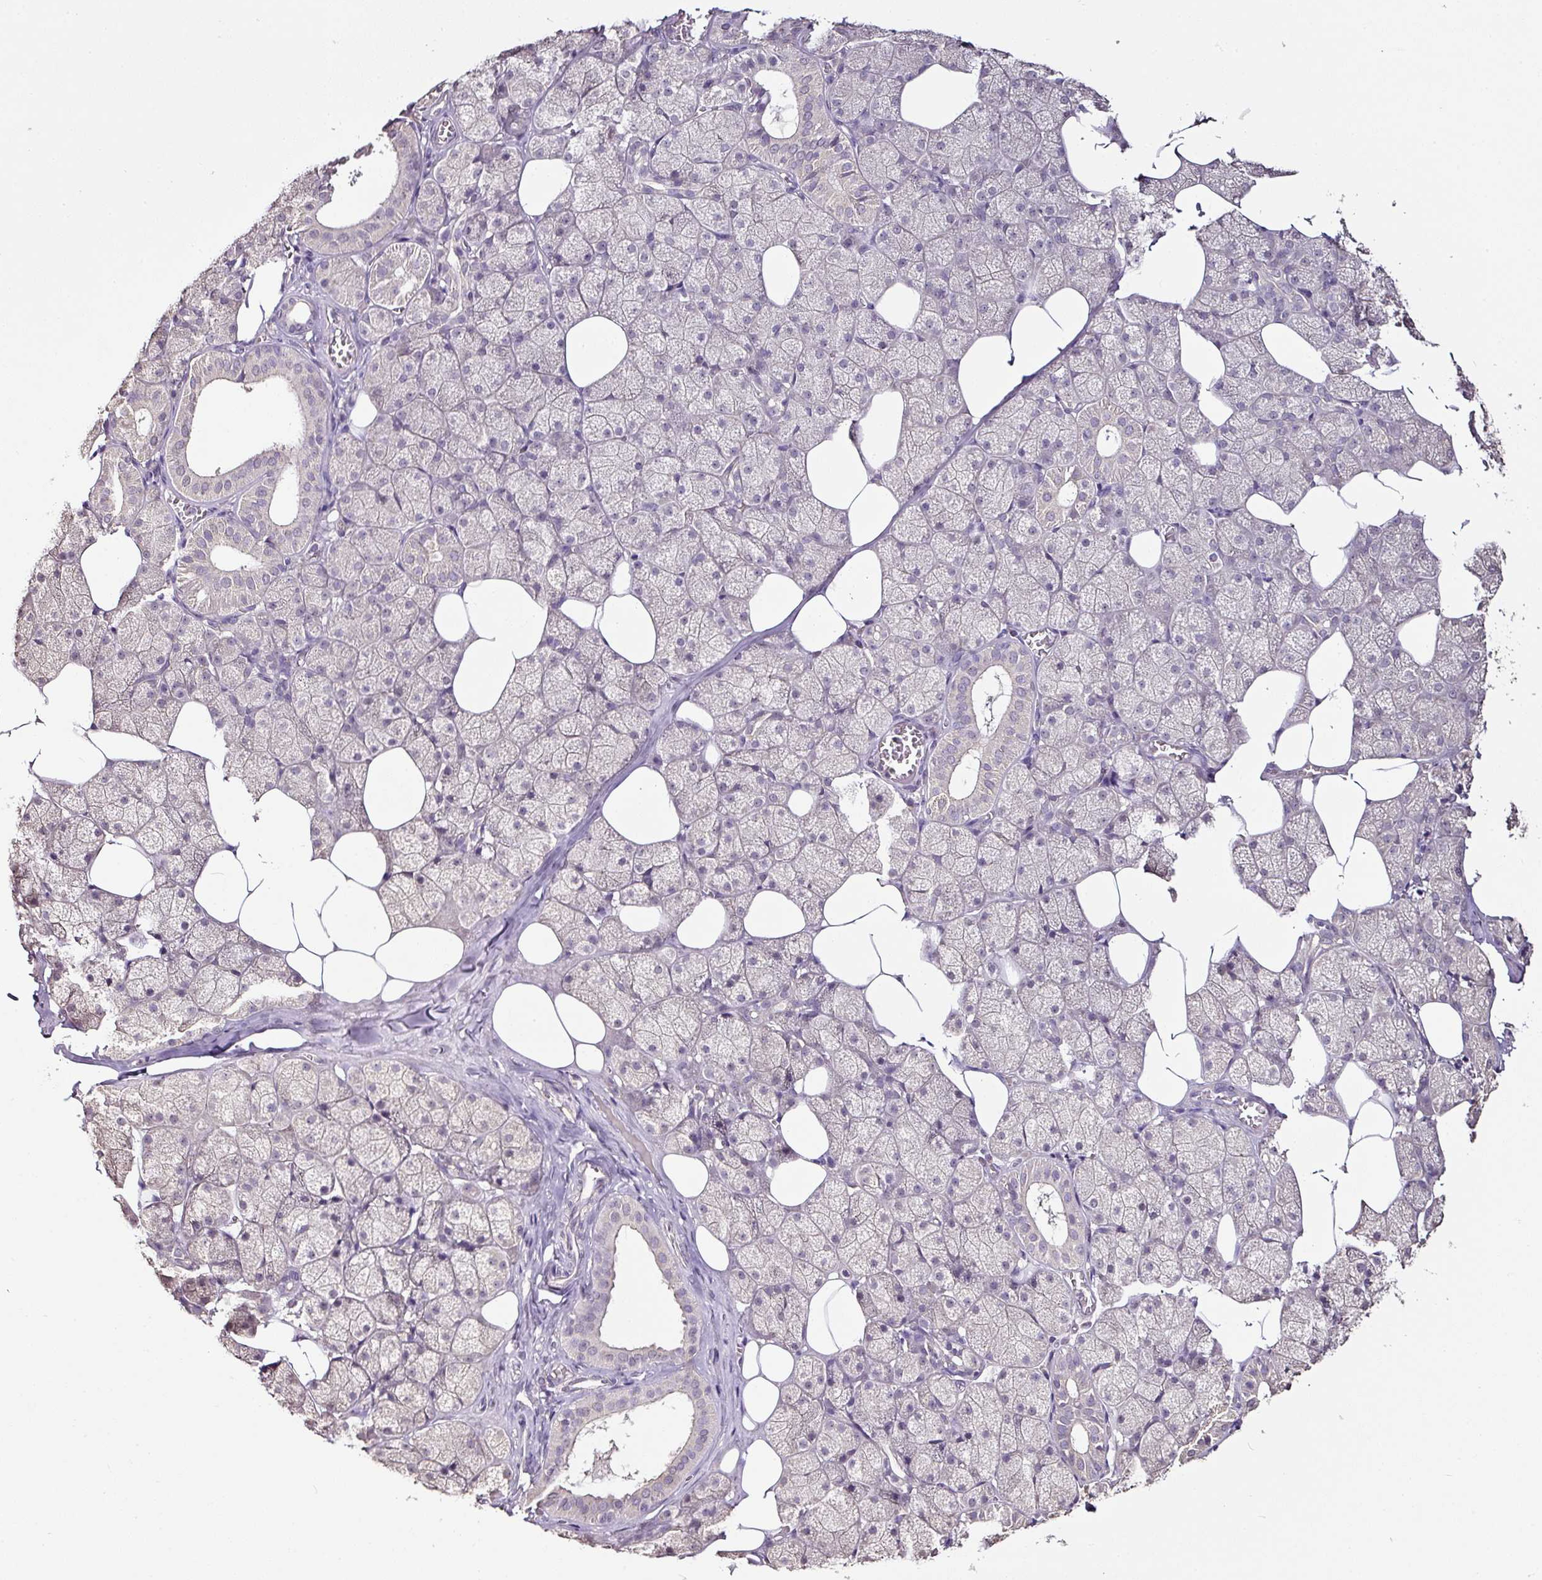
{"staining": {"intensity": "negative", "quantity": "none", "location": "none"}, "tissue": "salivary gland", "cell_type": "Glandular cells", "image_type": "normal", "snomed": [{"axis": "morphology", "description": "Normal tissue, NOS"}, {"axis": "topography", "description": "Salivary gland"}, {"axis": "topography", "description": "Peripheral nerve tissue"}], "caption": "This histopathology image is of normal salivary gland stained with IHC to label a protein in brown with the nuclei are counter-stained blue. There is no staining in glandular cells.", "gene": "RPL38", "patient": {"sex": "male", "age": 38}}